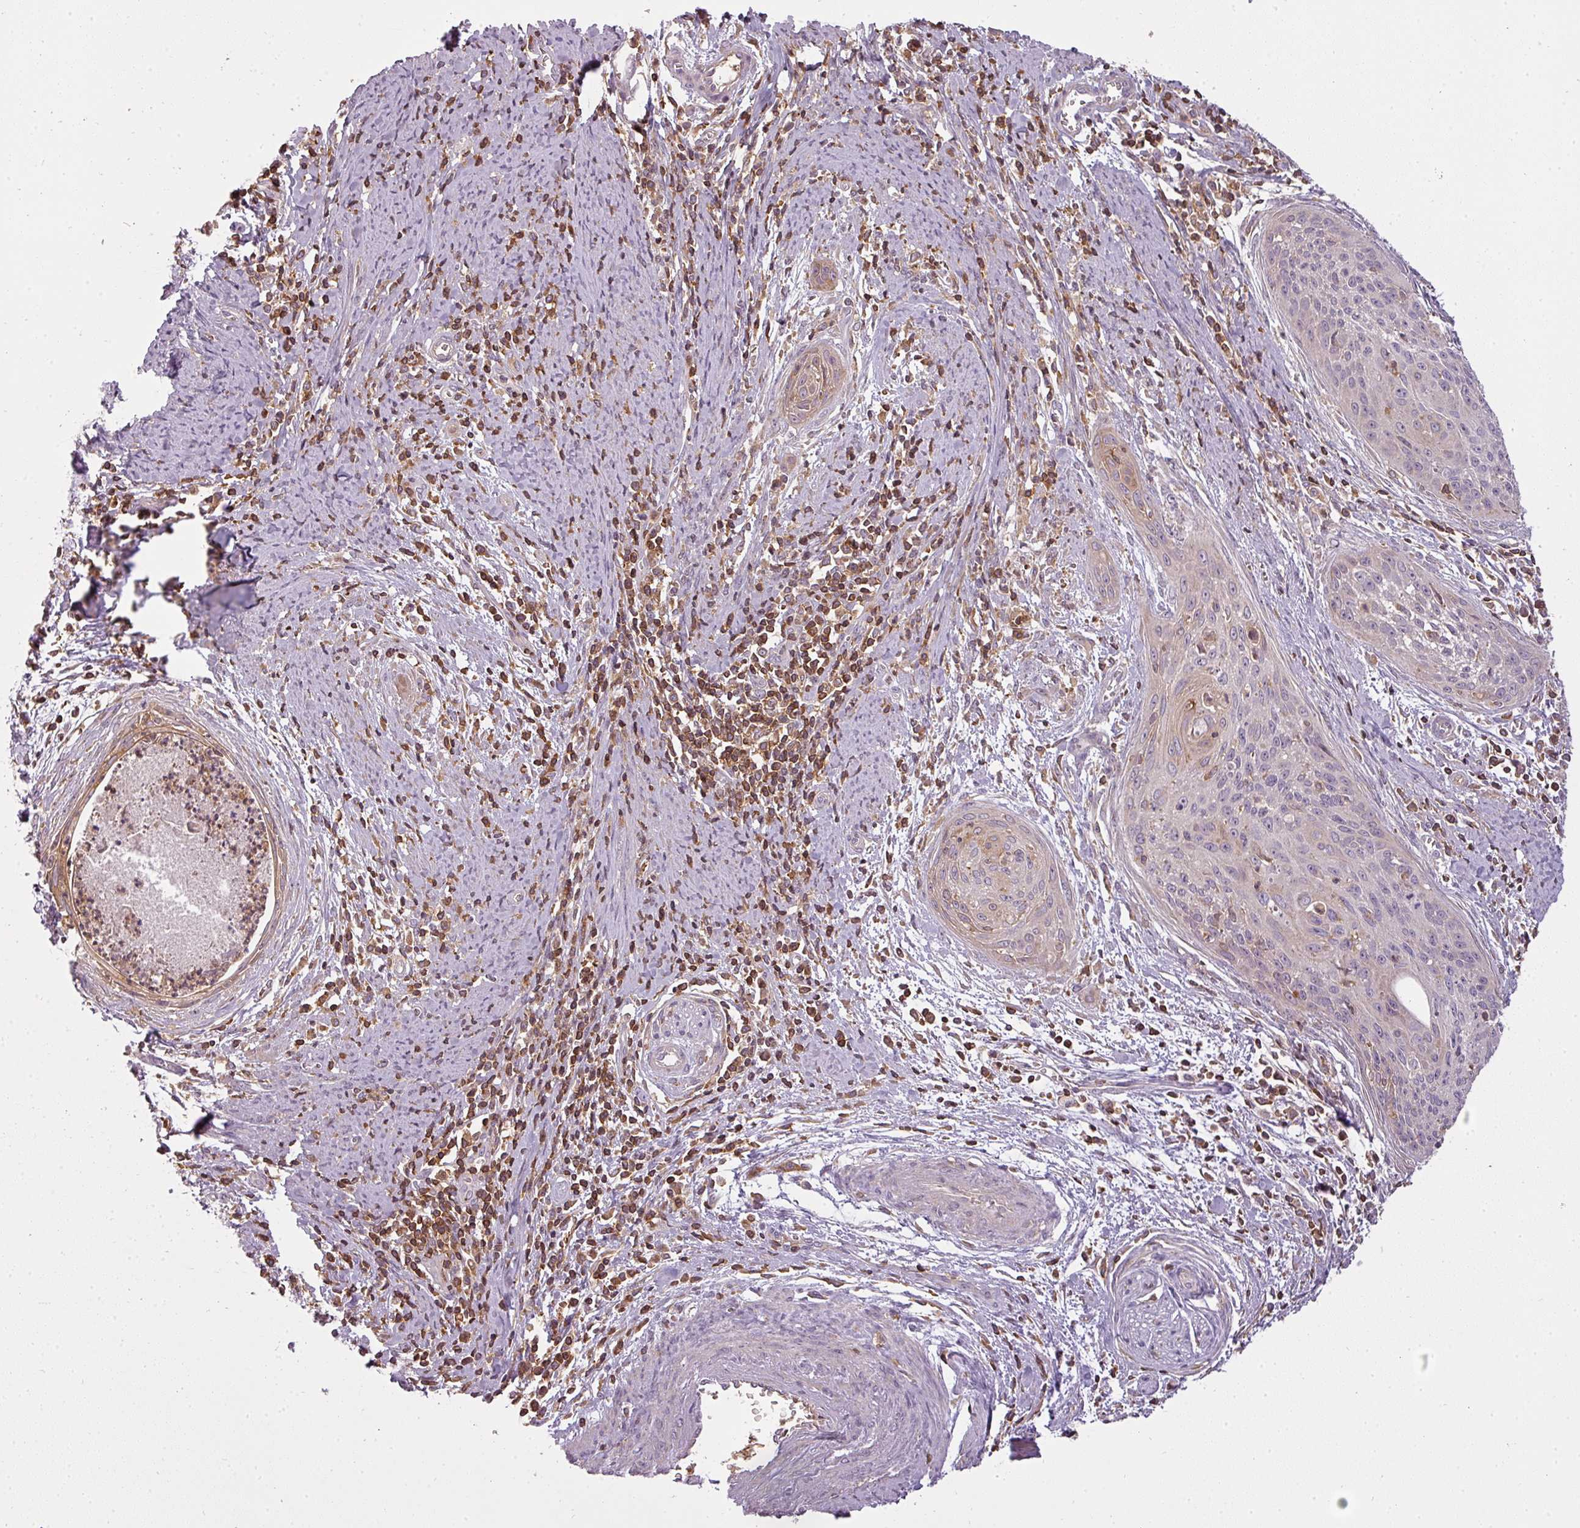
{"staining": {"intensity": "weak", "quantity": "<25%", "location": "nuclear"}, "tissue": "cervical cancer", "cell_type": "Tumor cells", "image_type": "cancer", "snomed": [{"axis": "morphology", "description": "Squamous cell carcinoma, NOS"}, {"axis": "topography", "description": "Cervix"}], "caption": "IHC of squamous cell carcinoma (cervical) exhibits no positivity in tumor cells.", "gene": "STK4", "patient": {"sex": "female", "age": 55}}